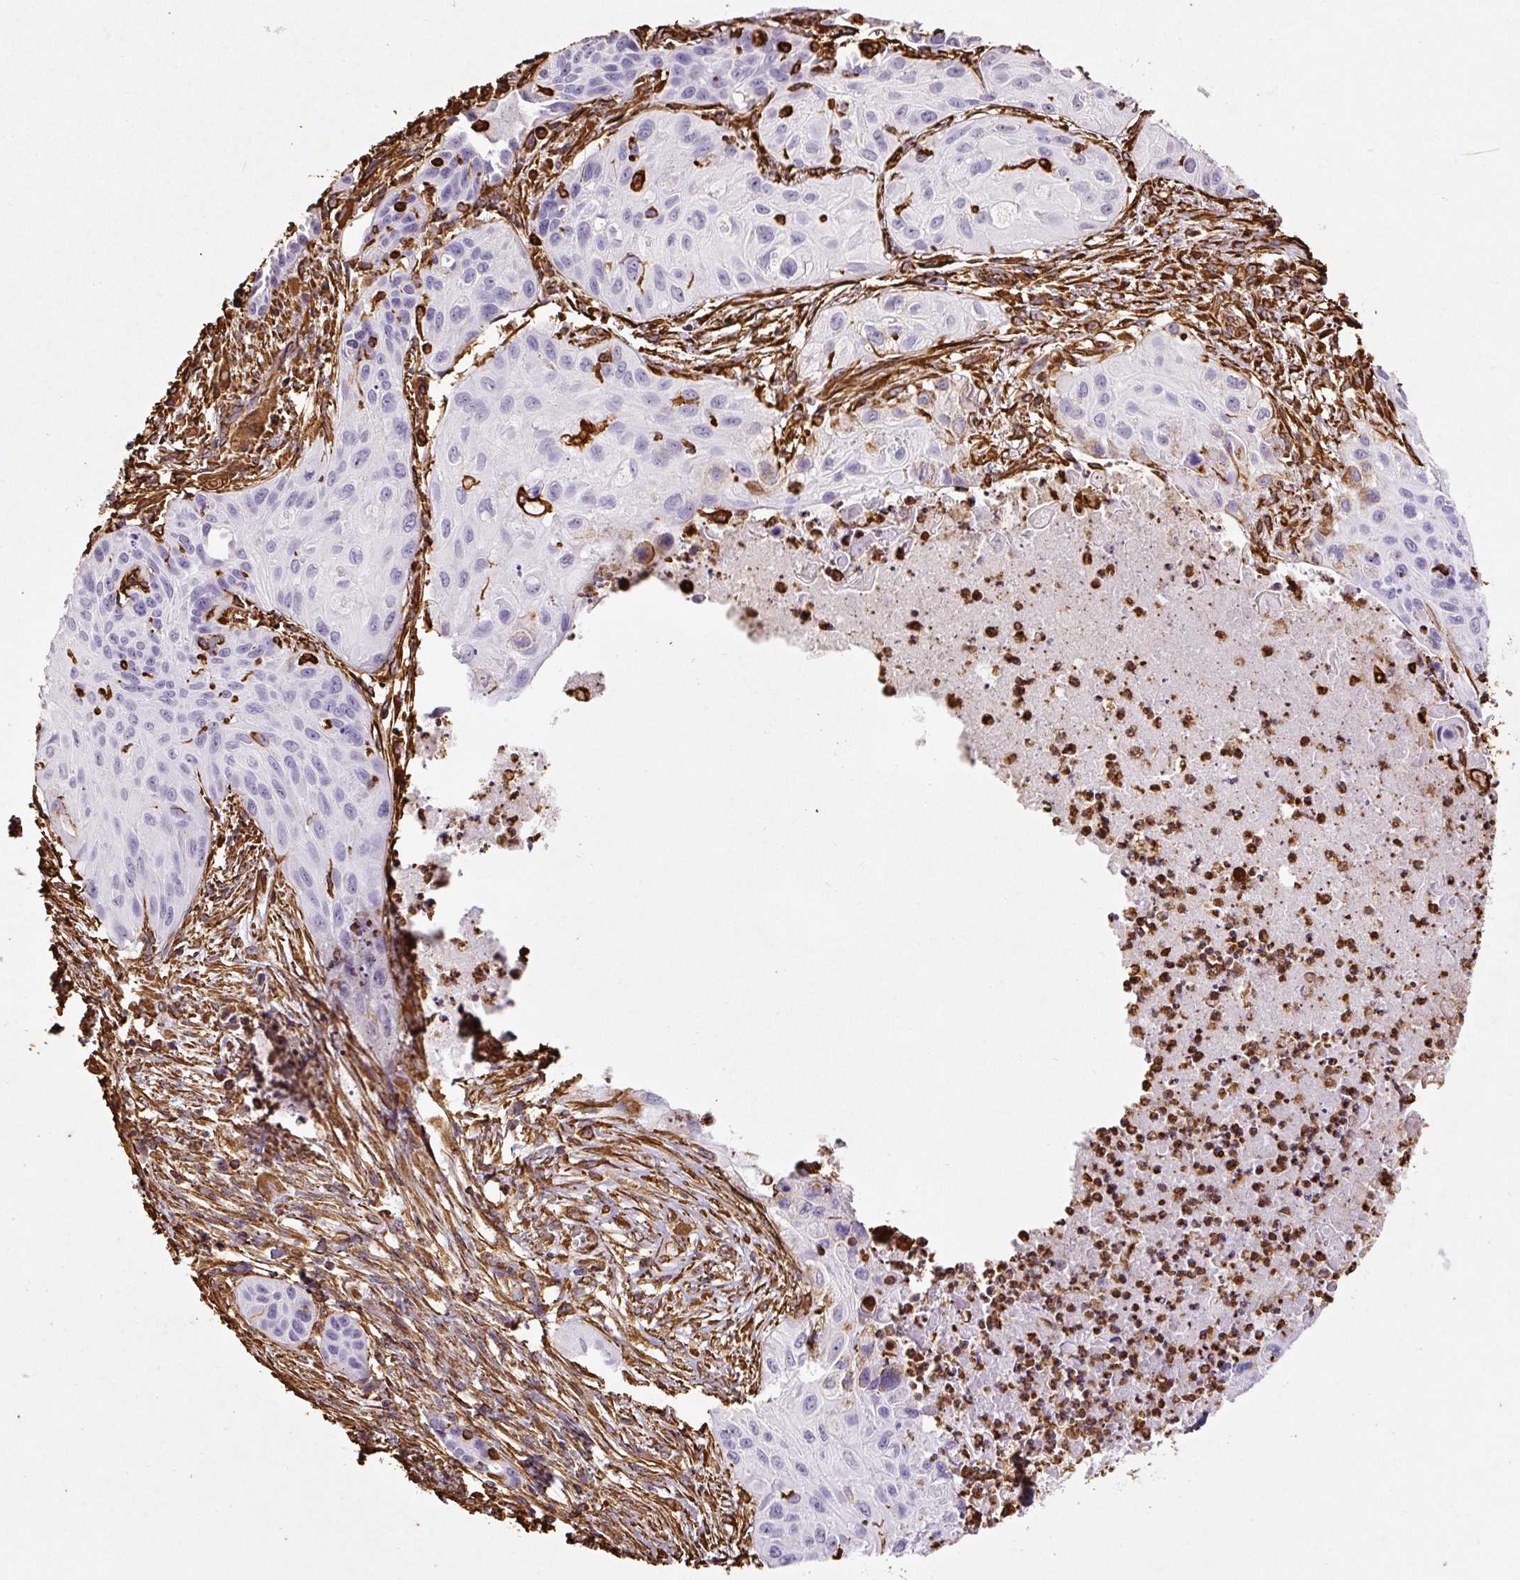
{"staining": {"intensity": "negative", "quantity": "none", "location": "none"}, "tissue": "lung cancer", "cell_type": "Tumor cells", "image_type": "cancer", "snomed": [{"axis": "morphology", "description": "Squamous cell carcinoma, NOS"}, {"axis": "topography", "description": "Lung"}], "caption": "This micrograph is of squamous cell carcinoma (lung) stained with immunohistochemistry to label a protein in brown with the nuclei are counter-stained blue. There is no expression in tumor cells.", "gene": "VIM", "patient": {"sex": "male", "age": 71}}